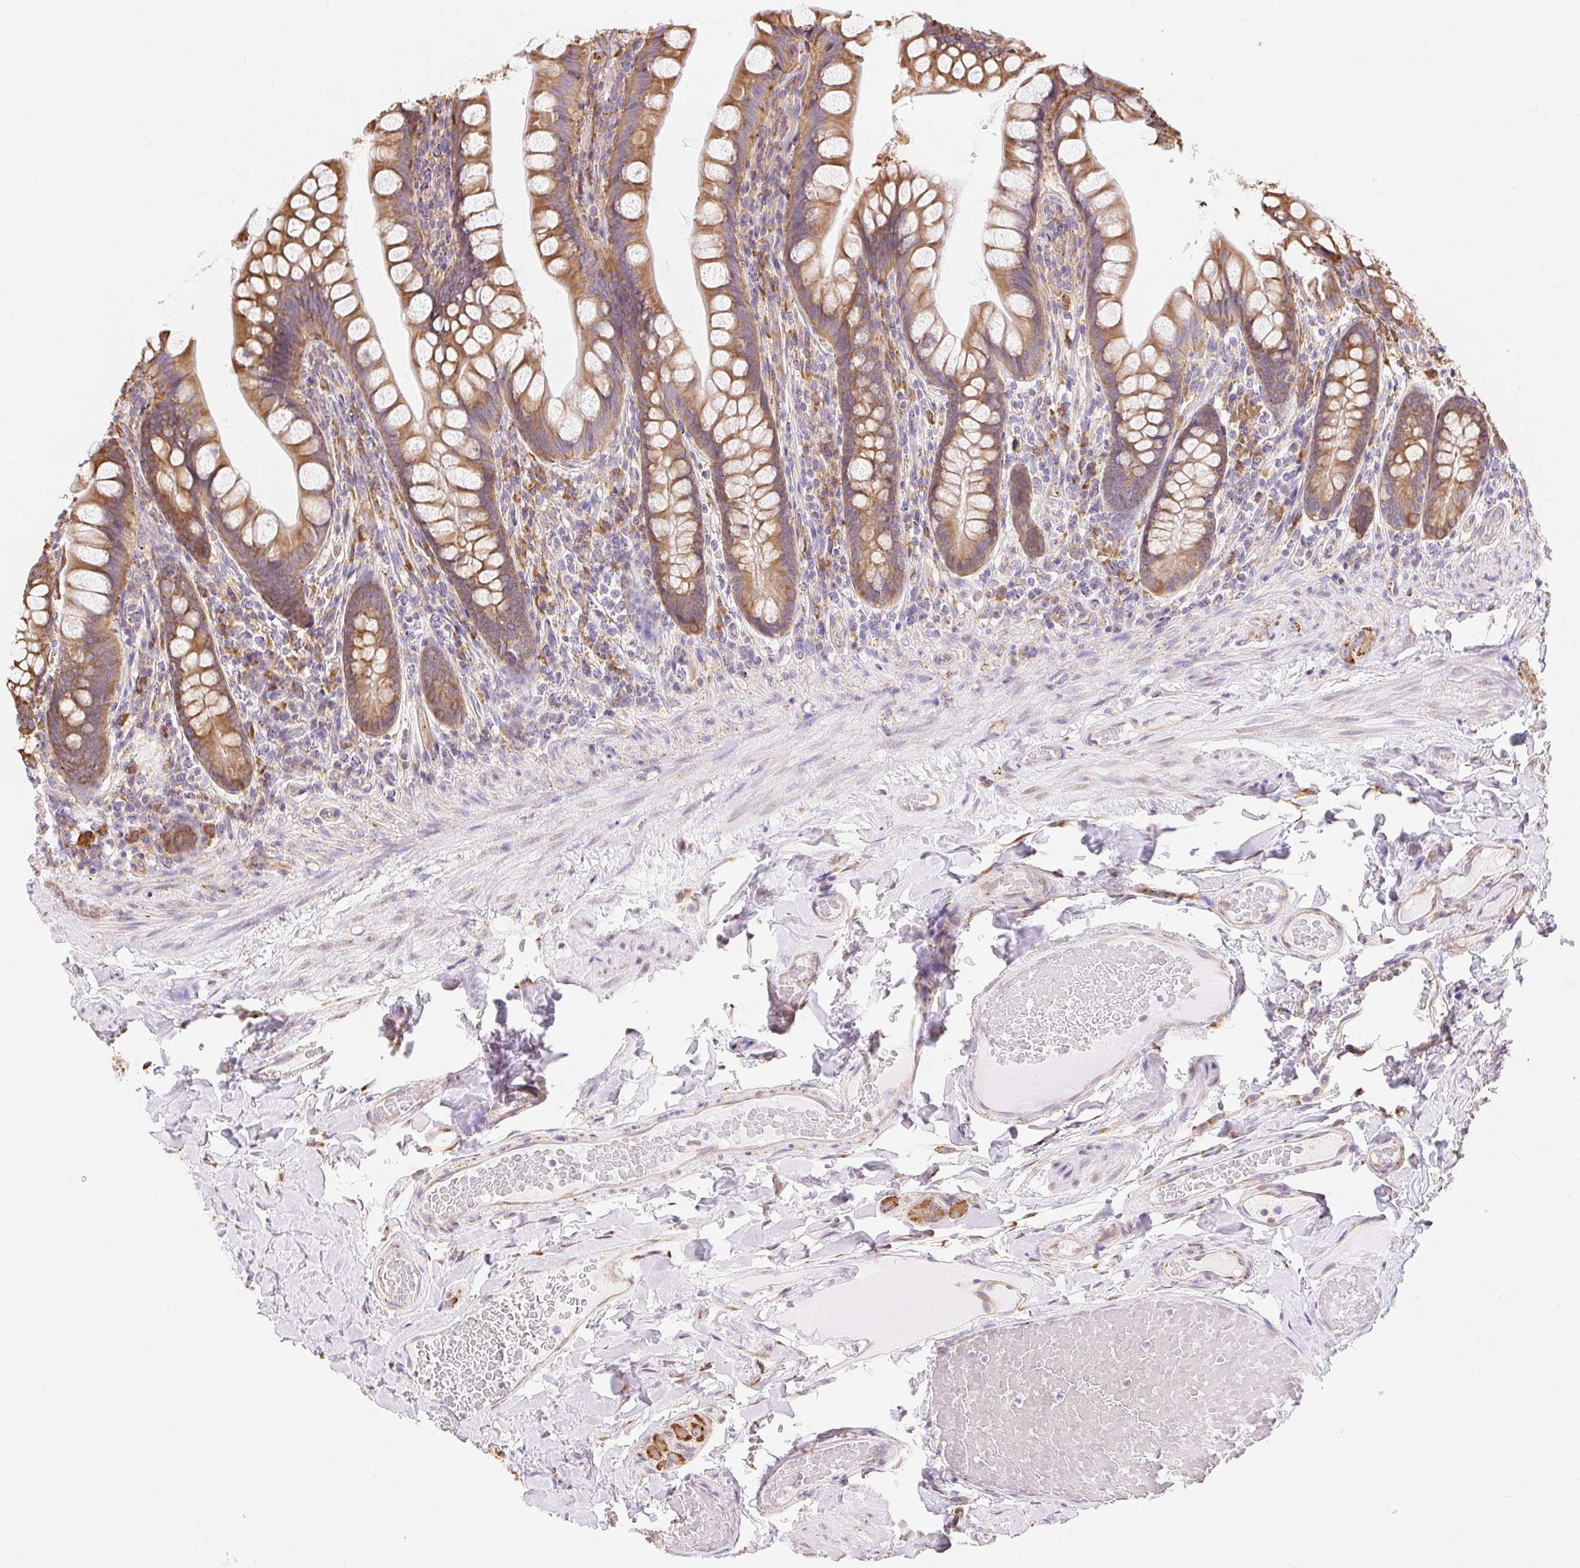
{"staining": {"intensity": "moderate", "quantity": ">75%", "location": "cytoplasmic/membranous"}, "tissue": "small intestine", "cell_type": "Glandular cells", "image_type": "normal", "snomed": [{"axis": "morphology", "description": "Normal tissue, NOS"}, {"axis": "topography", "description": "Small intestine"}], "caption": "Unremarkable small intestine displays moderate cytoplasmic/membranous expression in approximately >75% of glandular cells, visualized by immunohistochemistry.", "gene": "ENSG00000260836", "patient": {"sex": "male", "age": 70}}